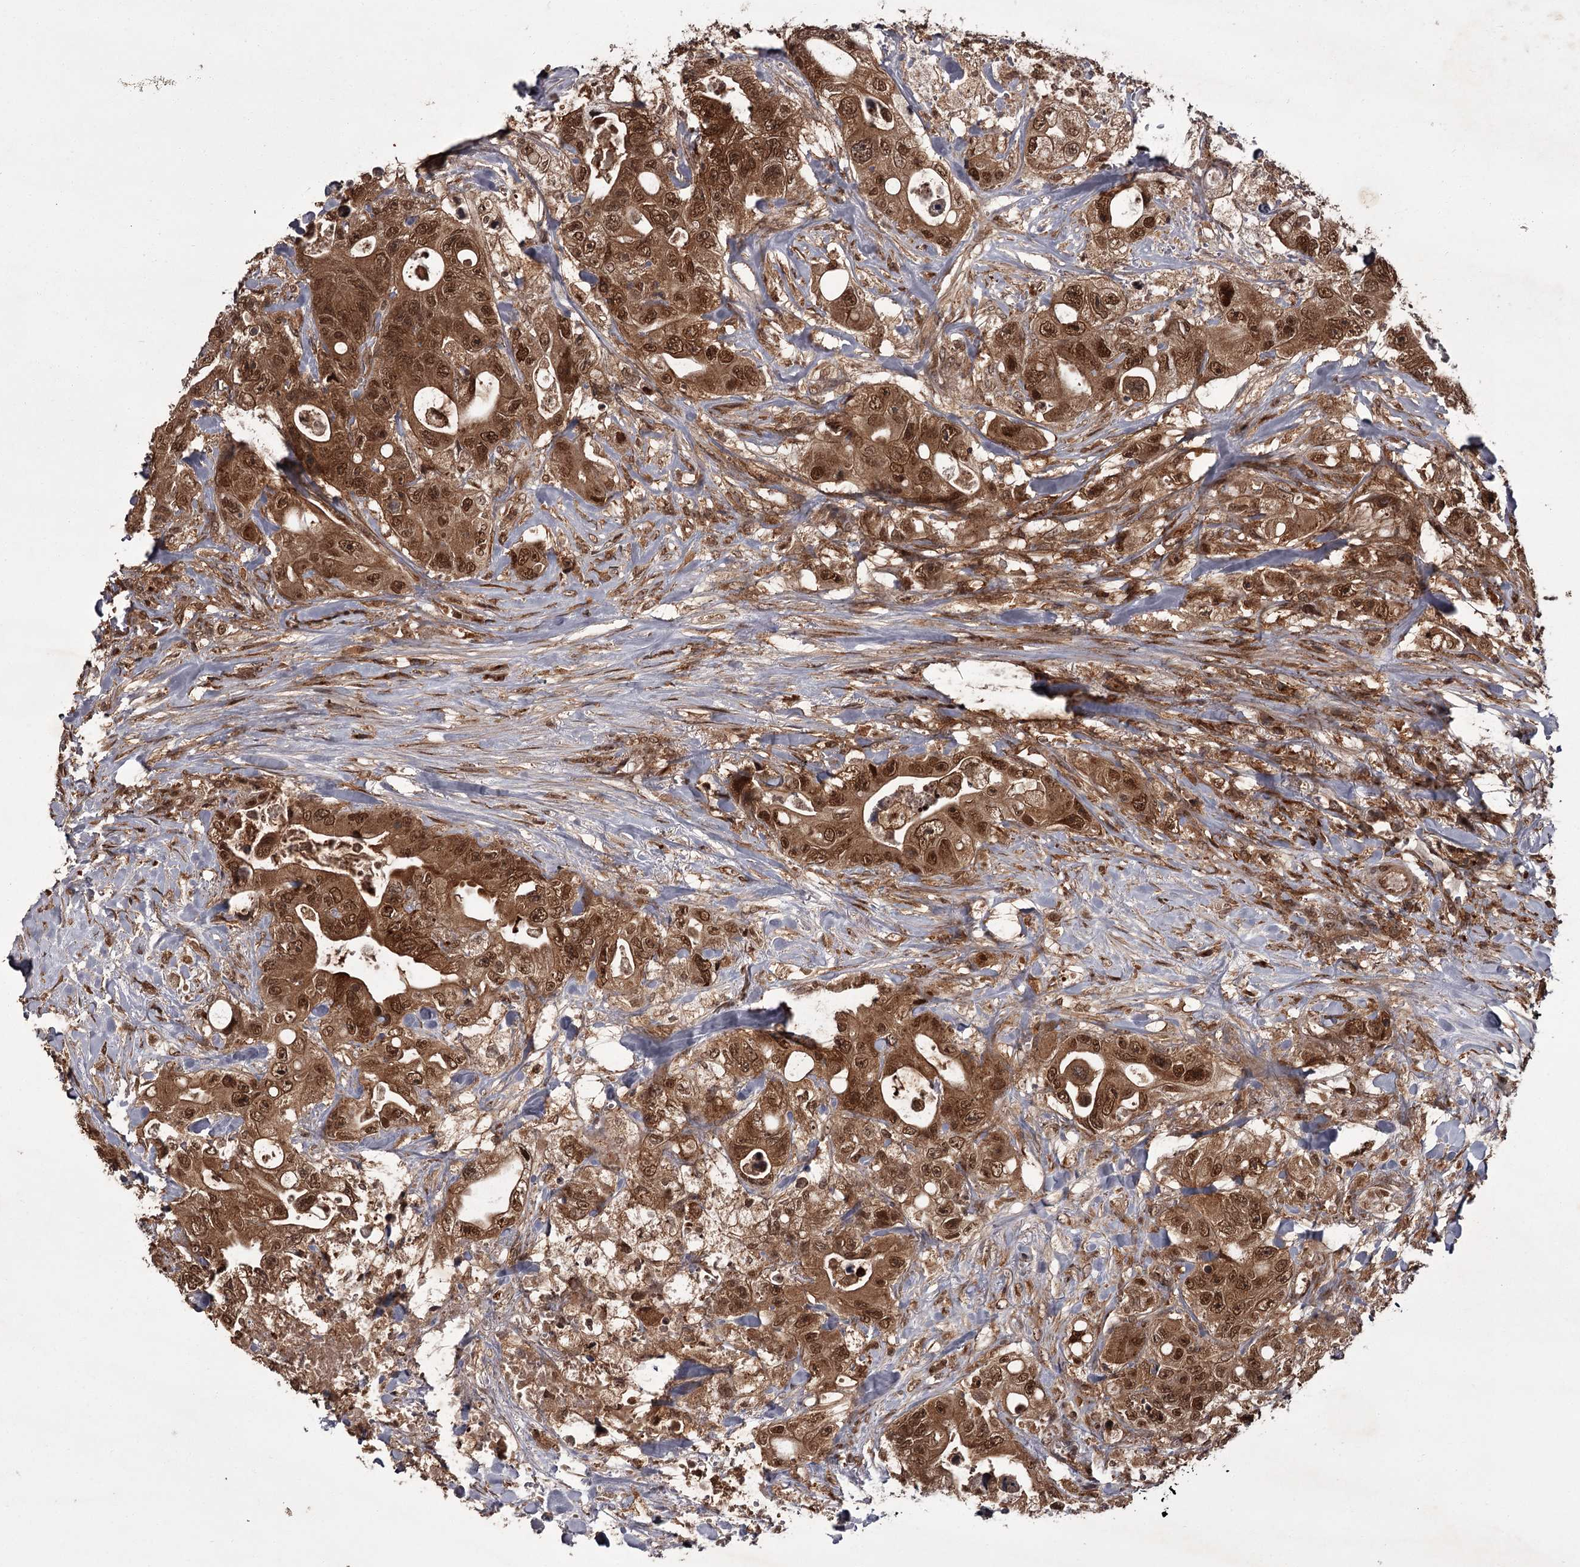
{"staining": {"intensity": "moderate", "quantity": ">75%", "location": "cytoplasmic/membranous,nuclear"}, "tissue": "colorectal cancer", "cell_type": "Tumor cells", "image_type": "cancer", "snomed": [{"axis": "morphology", "description": "Adenocarcinoma, NOS"}, {"axis": "topography", "description": "Colon"}], "caption": "Immunohistochemistry (IHC) (DAB) staining of human colorectal cancer (adenocarcinoma) reveals moderate cytoplasmic/membranous and nuclear protein expression in approximately >75% of tumor cells.", "gene": "TBC1D23", "patient": {"sex": "female", "age": 46}}